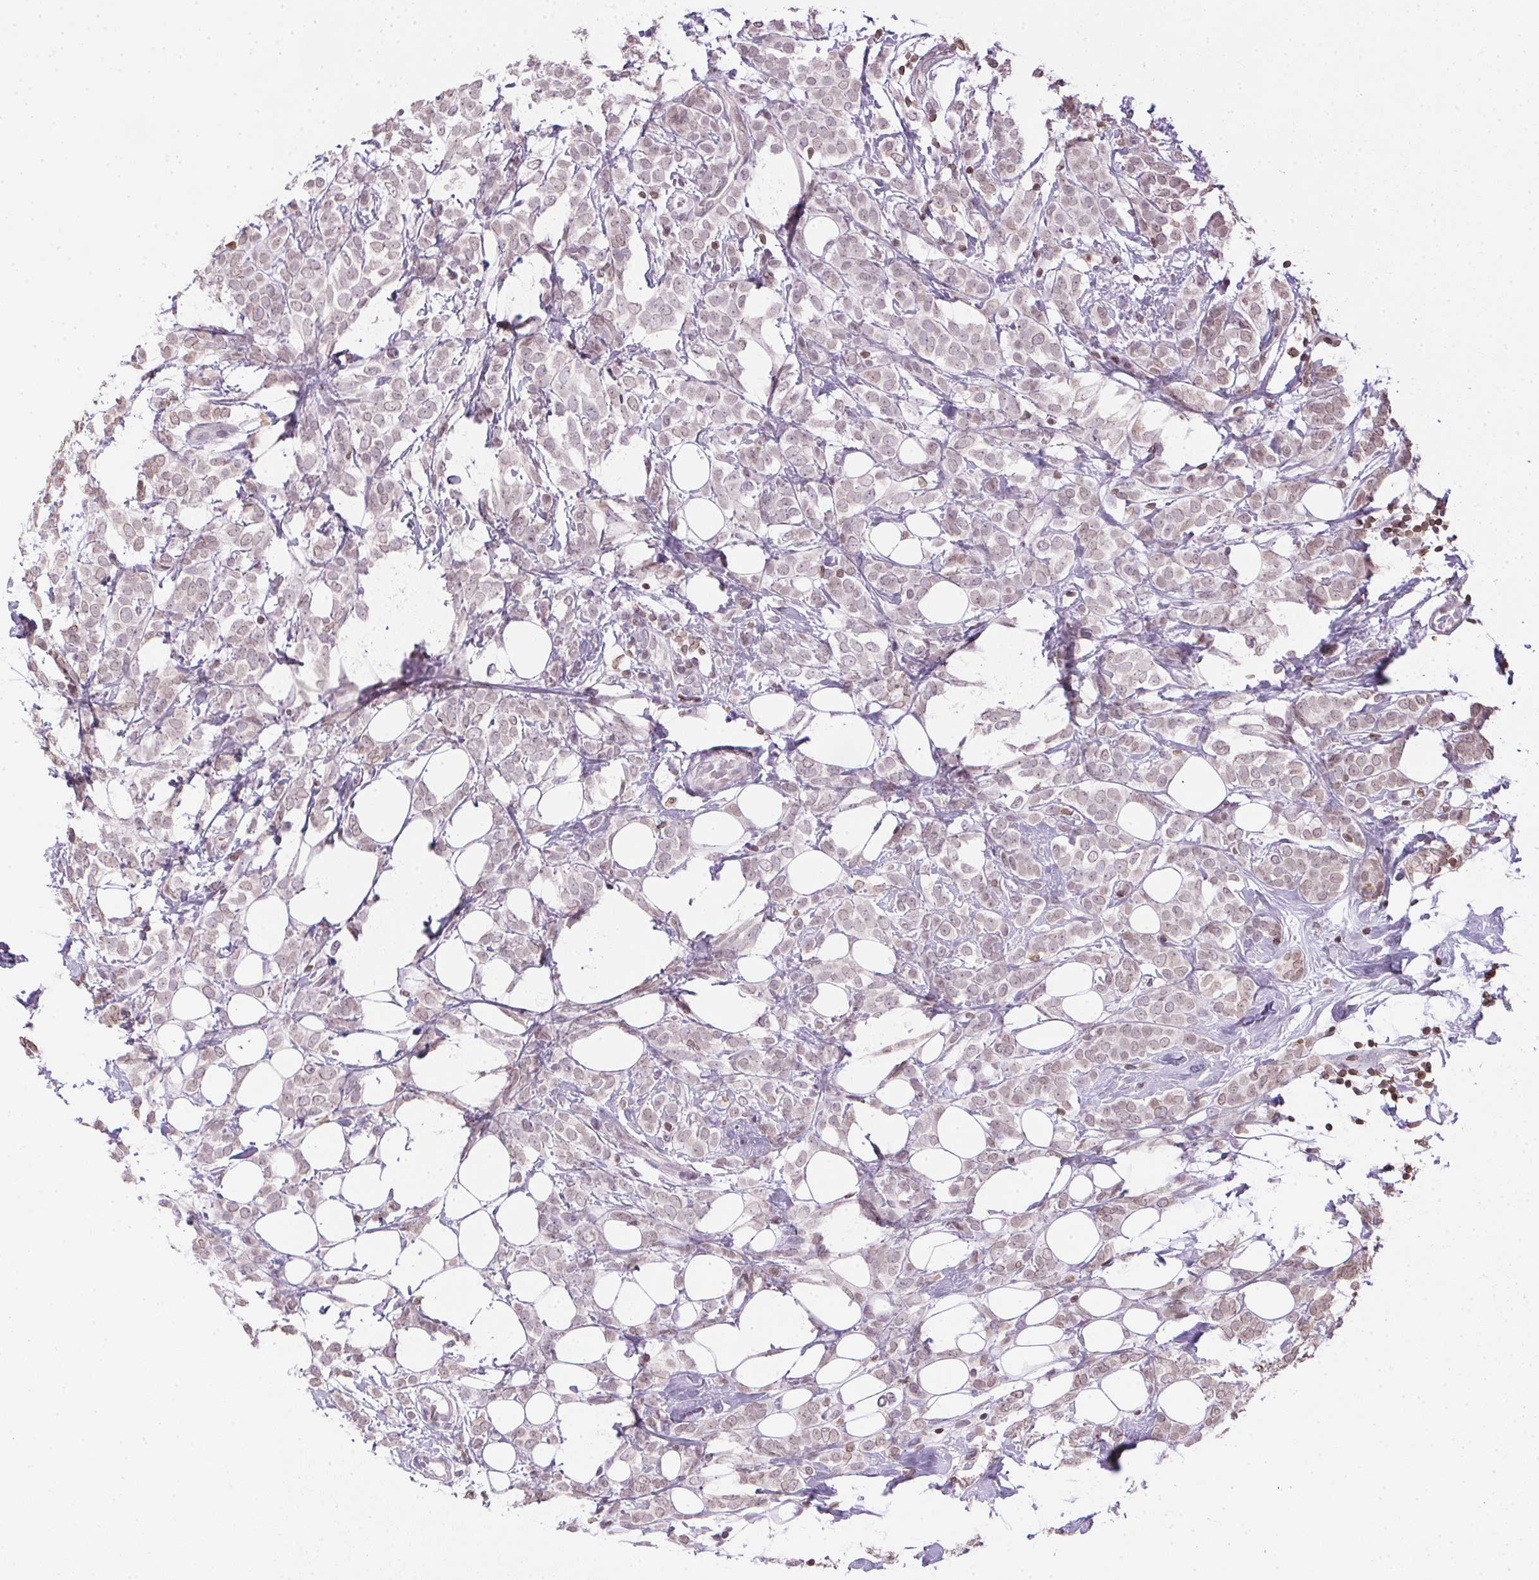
{"staining": {"intensity": "weak", "quantity": "<25%", "location": "cytoplasmic/membranous,nuclear"}, "tissue": "breast cancer", "cell_type": "Tumor cells", "image_type": "cancer", "snomed": [{"axis": "morphology", "description": "Lobular carcinoma"}, {"axis": "topography", "description": "Breast"}], "caption": "The photomicrograph demonstrates no significant expression in tumor cells of lobular carcinoma (breast).", "gene": "PRL", "patient": {"sex": "female", "age": 49}}